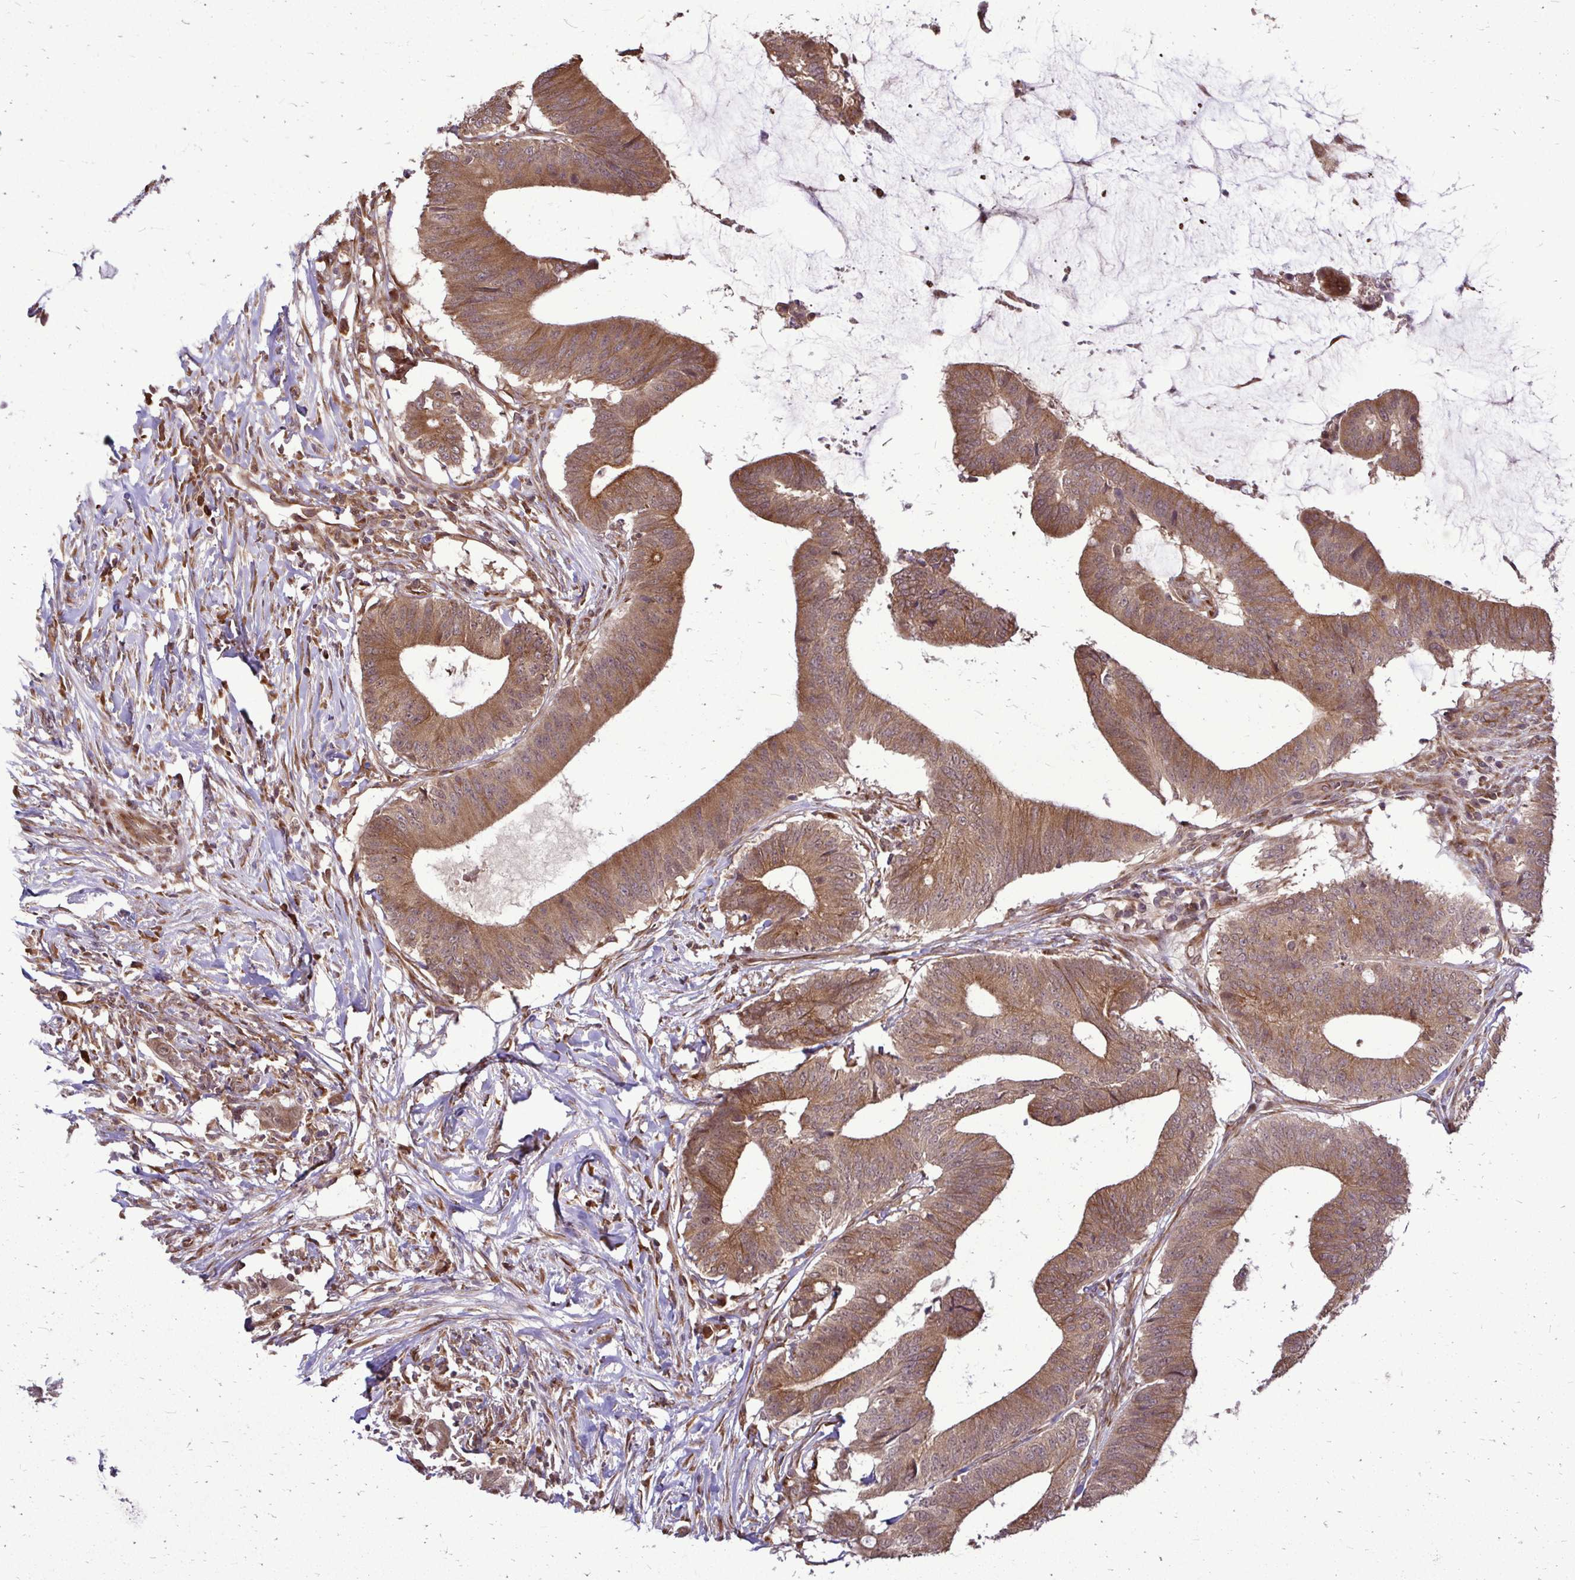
{"staining": {"intensity": "moderate", "quantity": ">75%", "location": "cytoplasmic/membranous"}, "tissue": "colorectal cancer", "cell_type": "Tumor cells", "image_type": "cancer", "snomed": [{"axis": "morphology", "description": "Adenocarcinoma, NOS"}, {"axis": "topography", "description": "Colon"}], "caption": "High-power microscopy captured an immunohistochemistry (IHC) image of colorectal cancer, revealing moderate cytoplasmic/membranous positivity in about >75% of tumor cells.", "gene": "FMR1", "patient": {"sex": "female", "age": 43}}